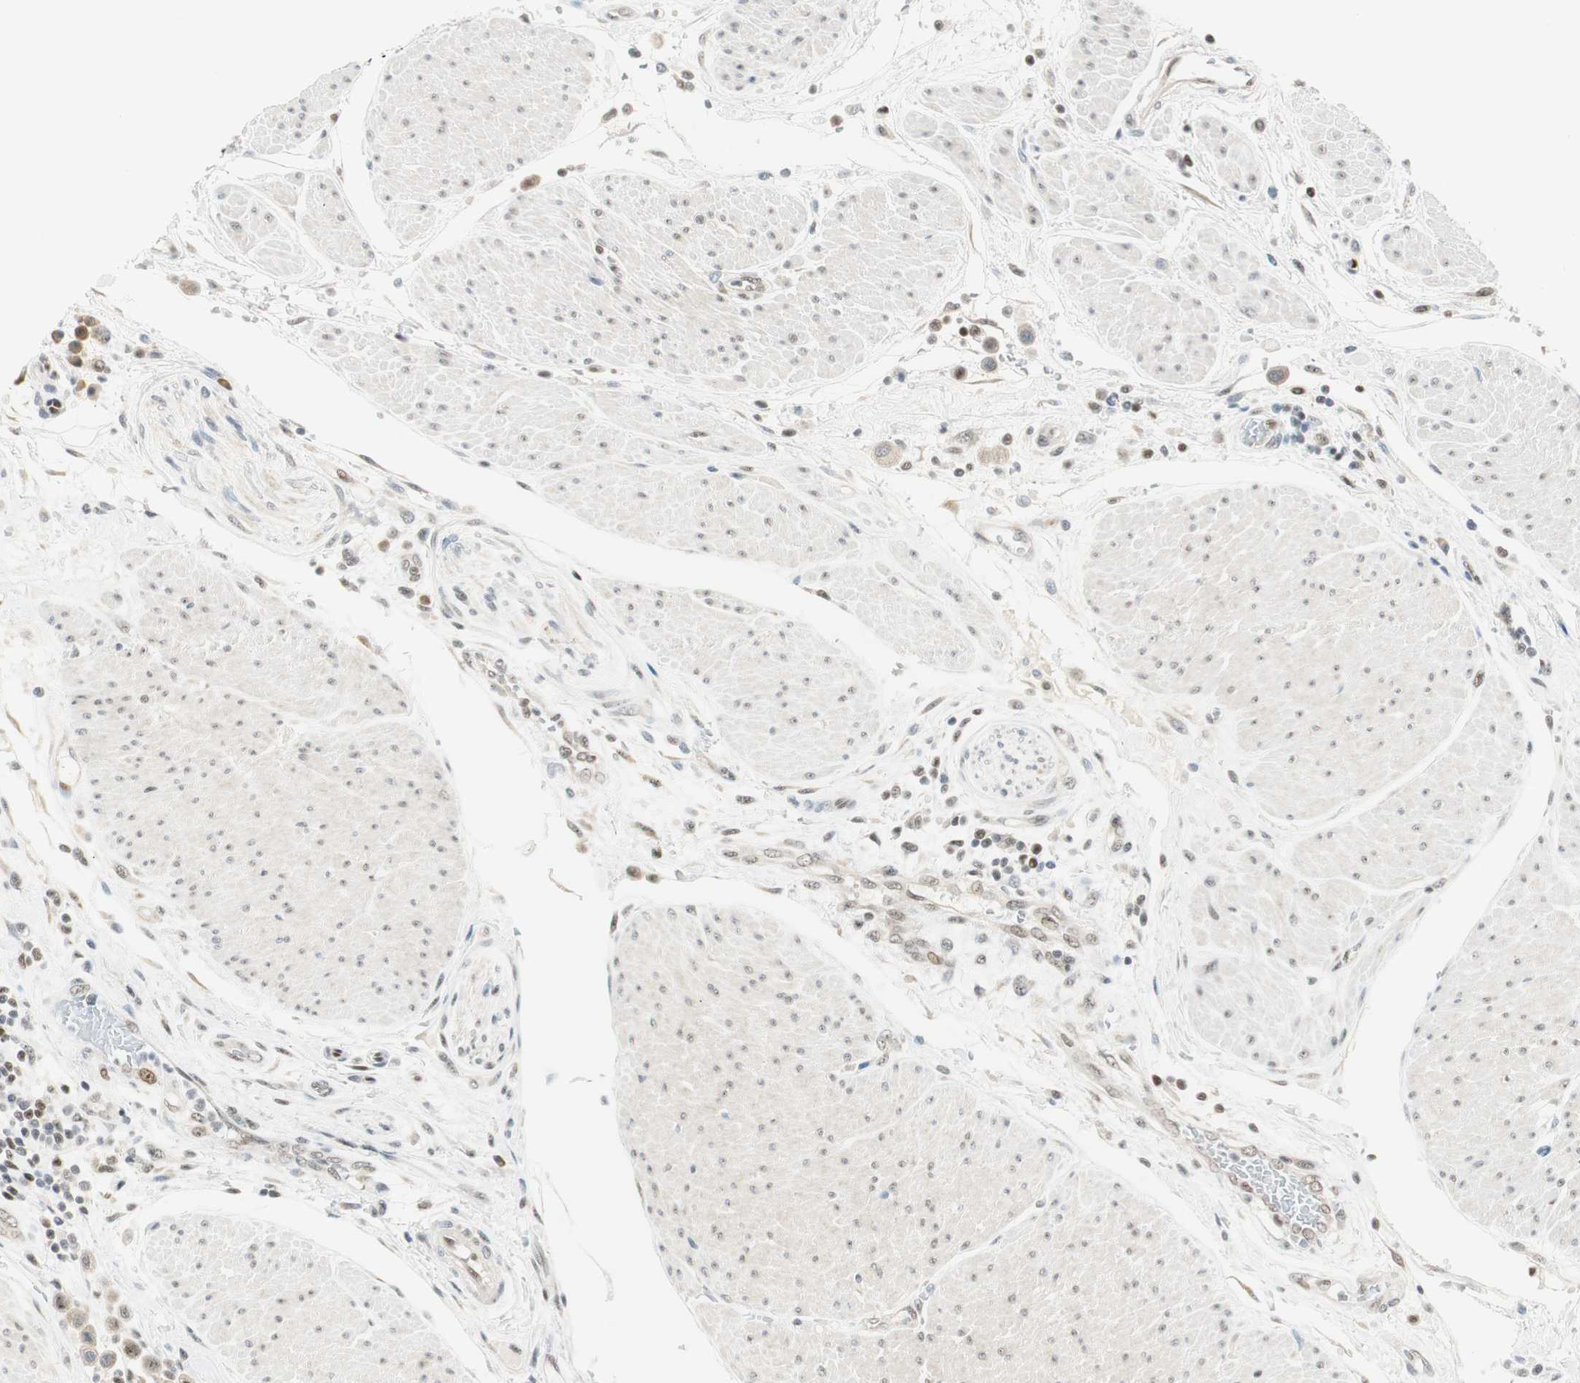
{"staining": {"intensity": "moderate", "quantity": "25%-75%", "location": "nuclear"}, "tissue": "urothelial cancer", "cell_type": "Tumor cells", "image_type": "cancer", "snomed": [{"axis": "morphology", "description": "Urothelial carcinoma, High grade"}, {"axis": "topography", "description": "Urinary bladder"}], "caption": "Urothelial cancer stained with immunohistochemistry (IHC) exhibits moderate nuclear positivity in approximately 25%-75% of tumor cells.", "gene": "MSX2", "patient": {"sex": "male", "age": 50}}